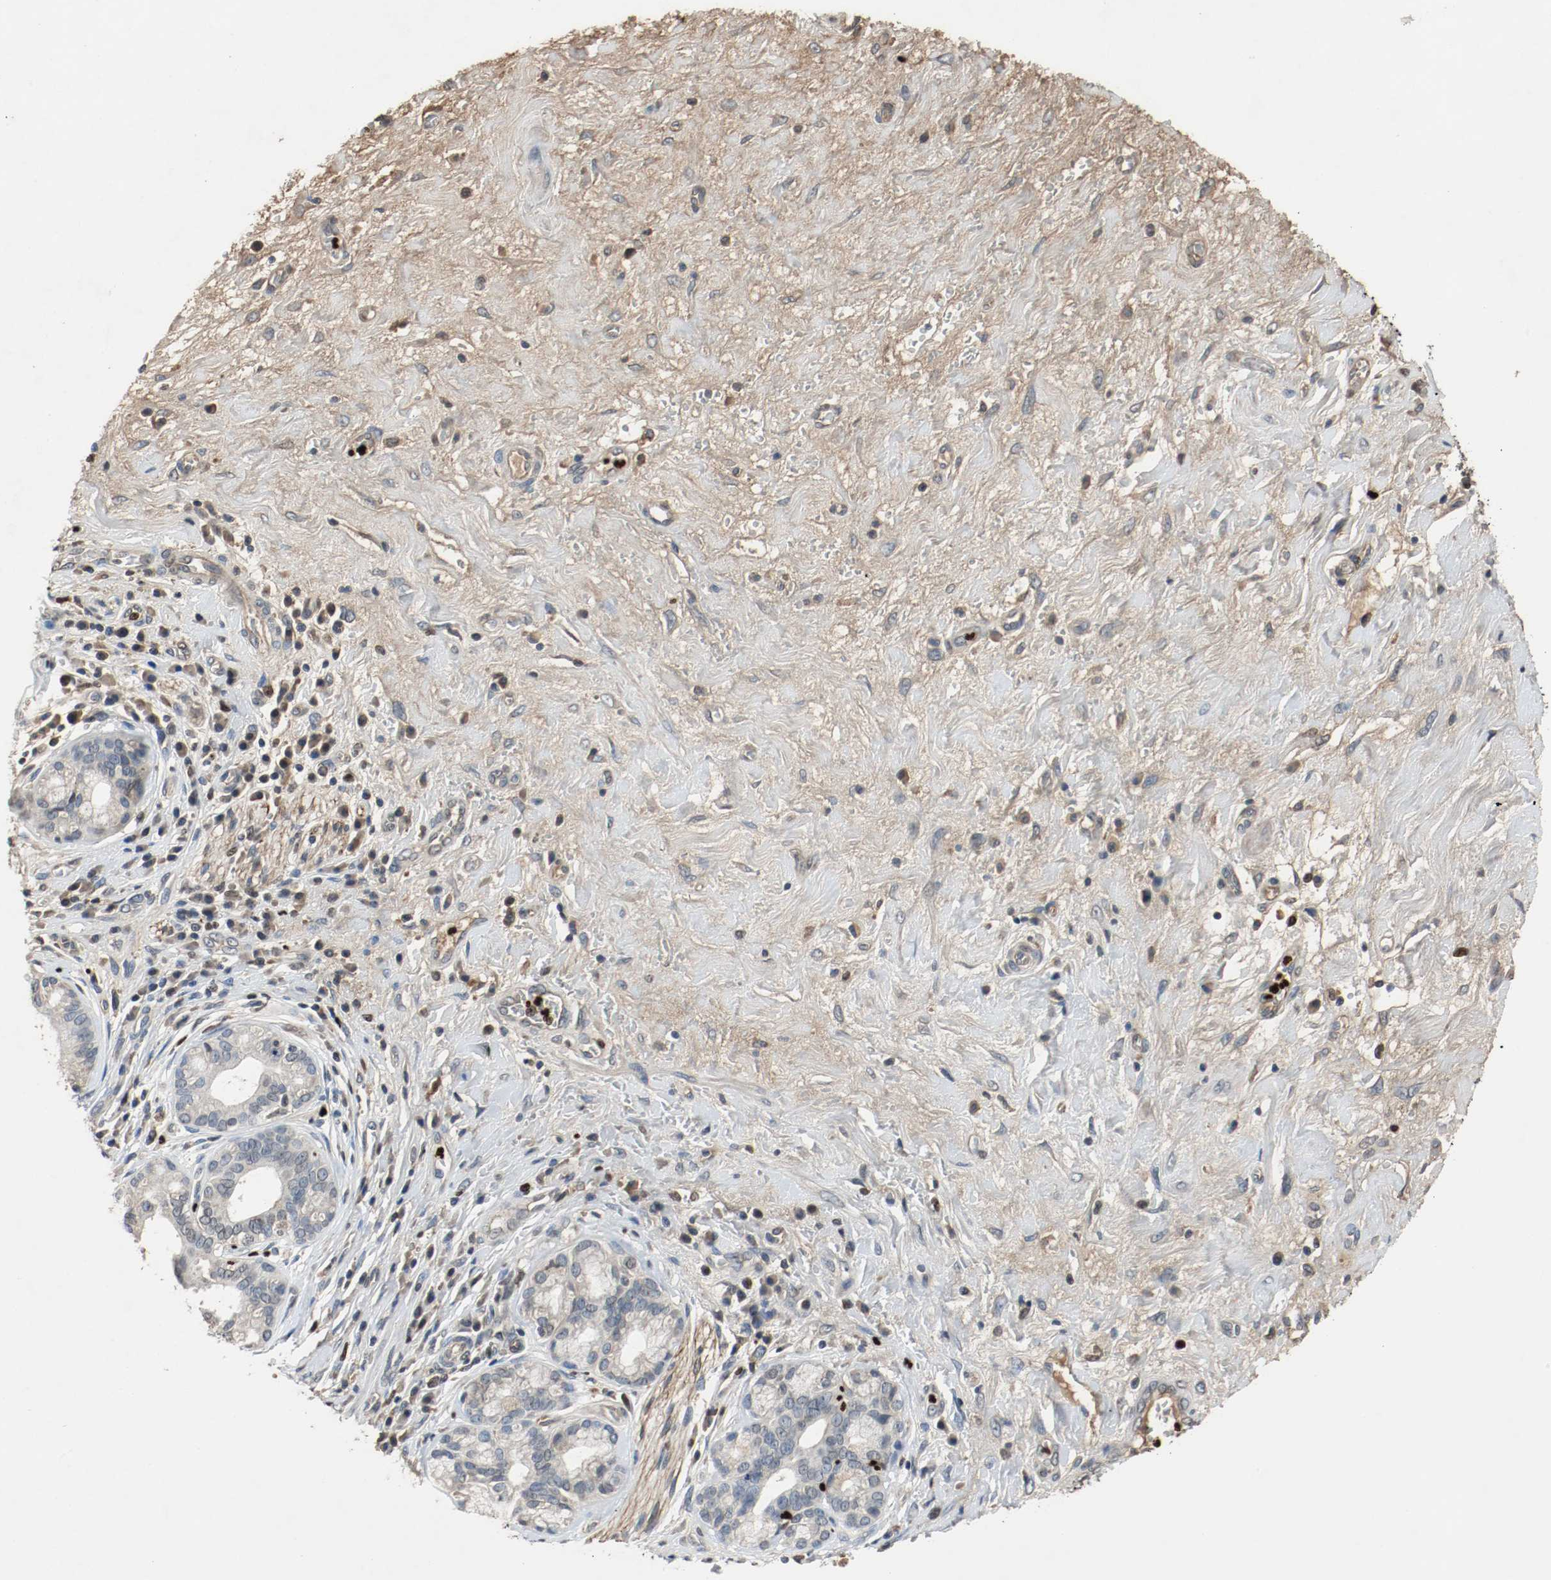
{"staining": {"intensity": "negative", "quantity": "none", "location": "none"}, "tissue": "pancreatic cancer", "cell_type": "Tumor cells", "image_type": "cancer", "snomed": [{"axis": "morphology", "description": "Adenocarcinoma, NOS"}, {"axis": "topography", "description": "Pancreas"}], "caption": "IHC micrograph of neoplastic tissue: pancreatic cancer (adenocarcinoma) stained with DAB demonstrates no significant protein positivity in tumor cells.", "gene": "BLK", "patient": {"sex": "female", "age": 73}}